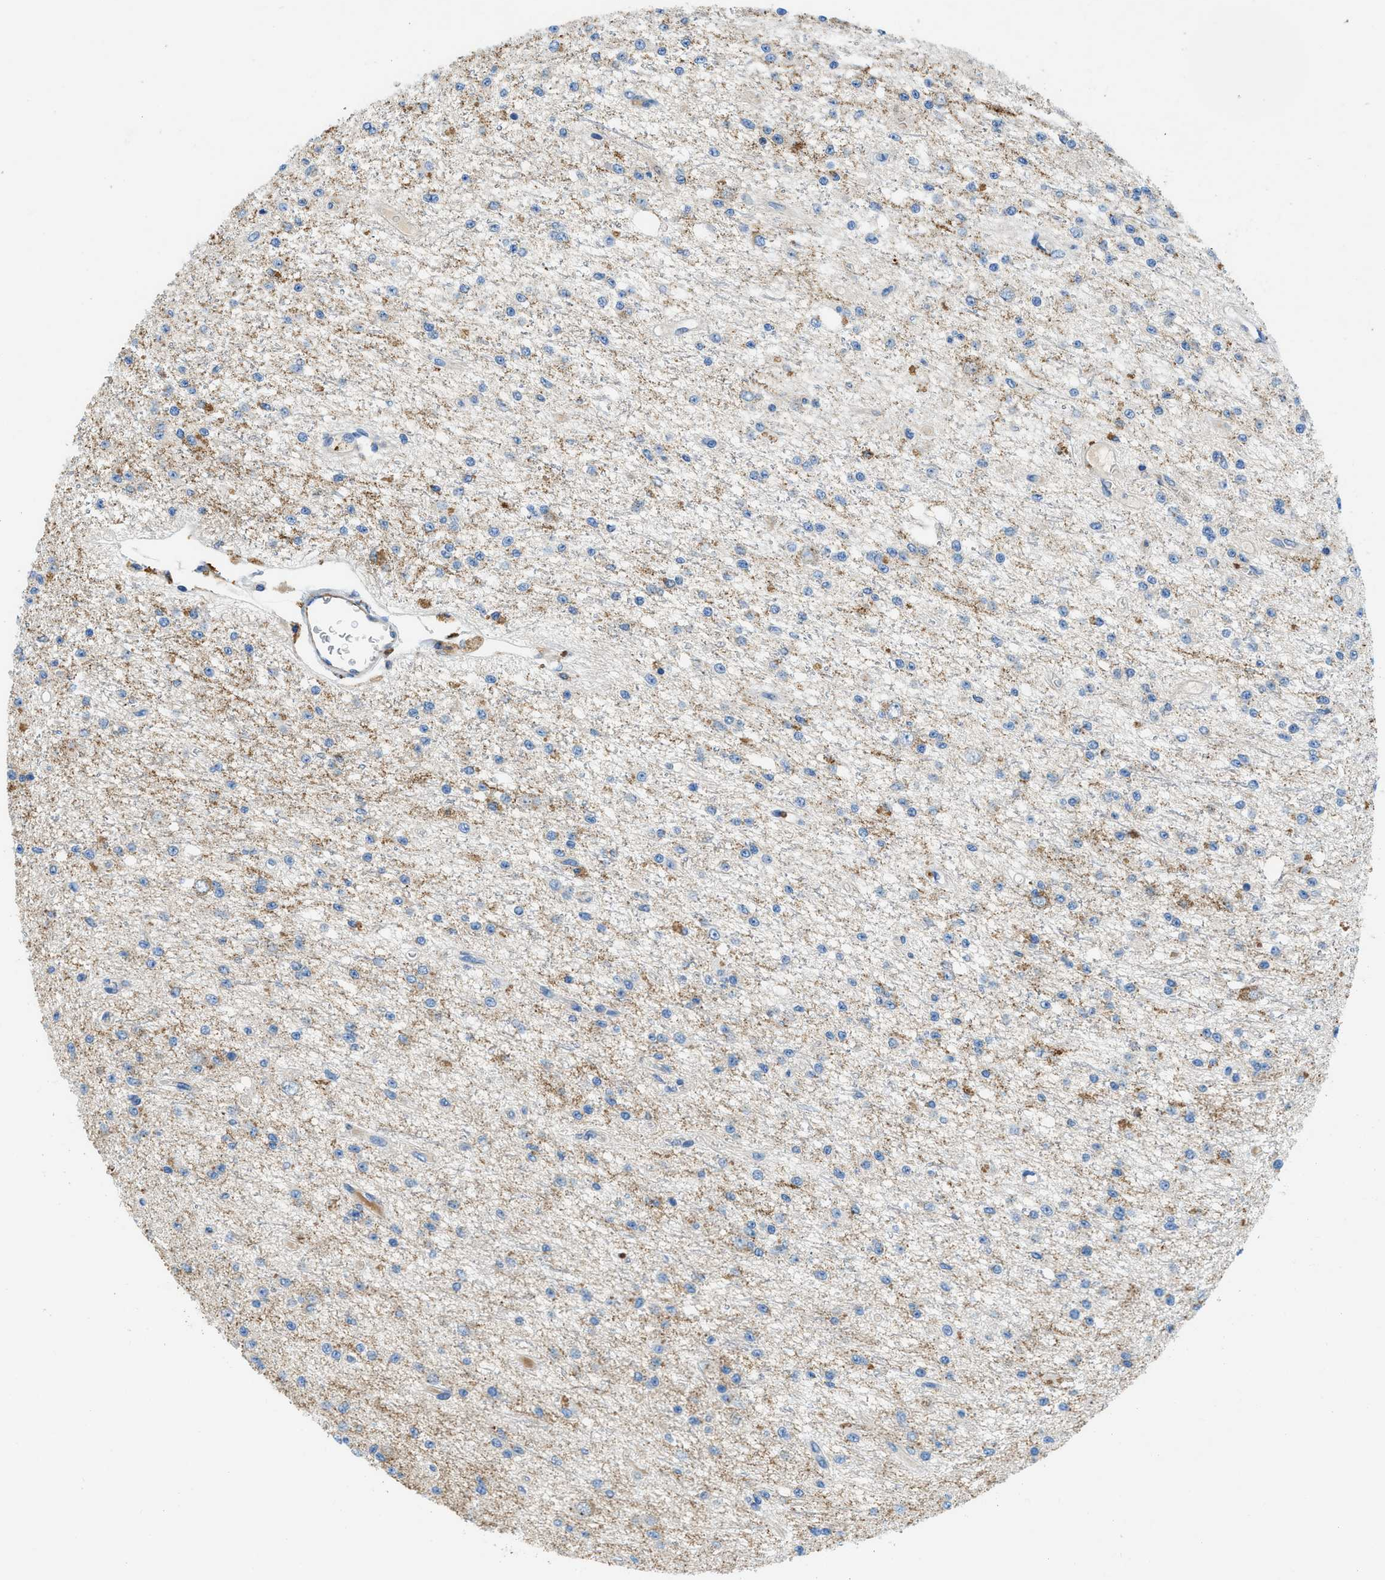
{"staining": {"intensity": "weak", "quantity": "<25%", "location": "cytoplasmic/membranous"}, "tissue": "glioma", "cell_type": "Tumor cells", "image_type": "cancer", "snomed": [{"axis": "morphology", "description": "Glioma, malignant, Low grade"}, {"axis": "topography", "description": "Brain"}], "caption": "Glioma stained for a protein using immunohistochemistry (IHC) exhibits no expression tumor cells.", "gene": "ZNF831", "patient": {"sex": "male", "age": 38}}